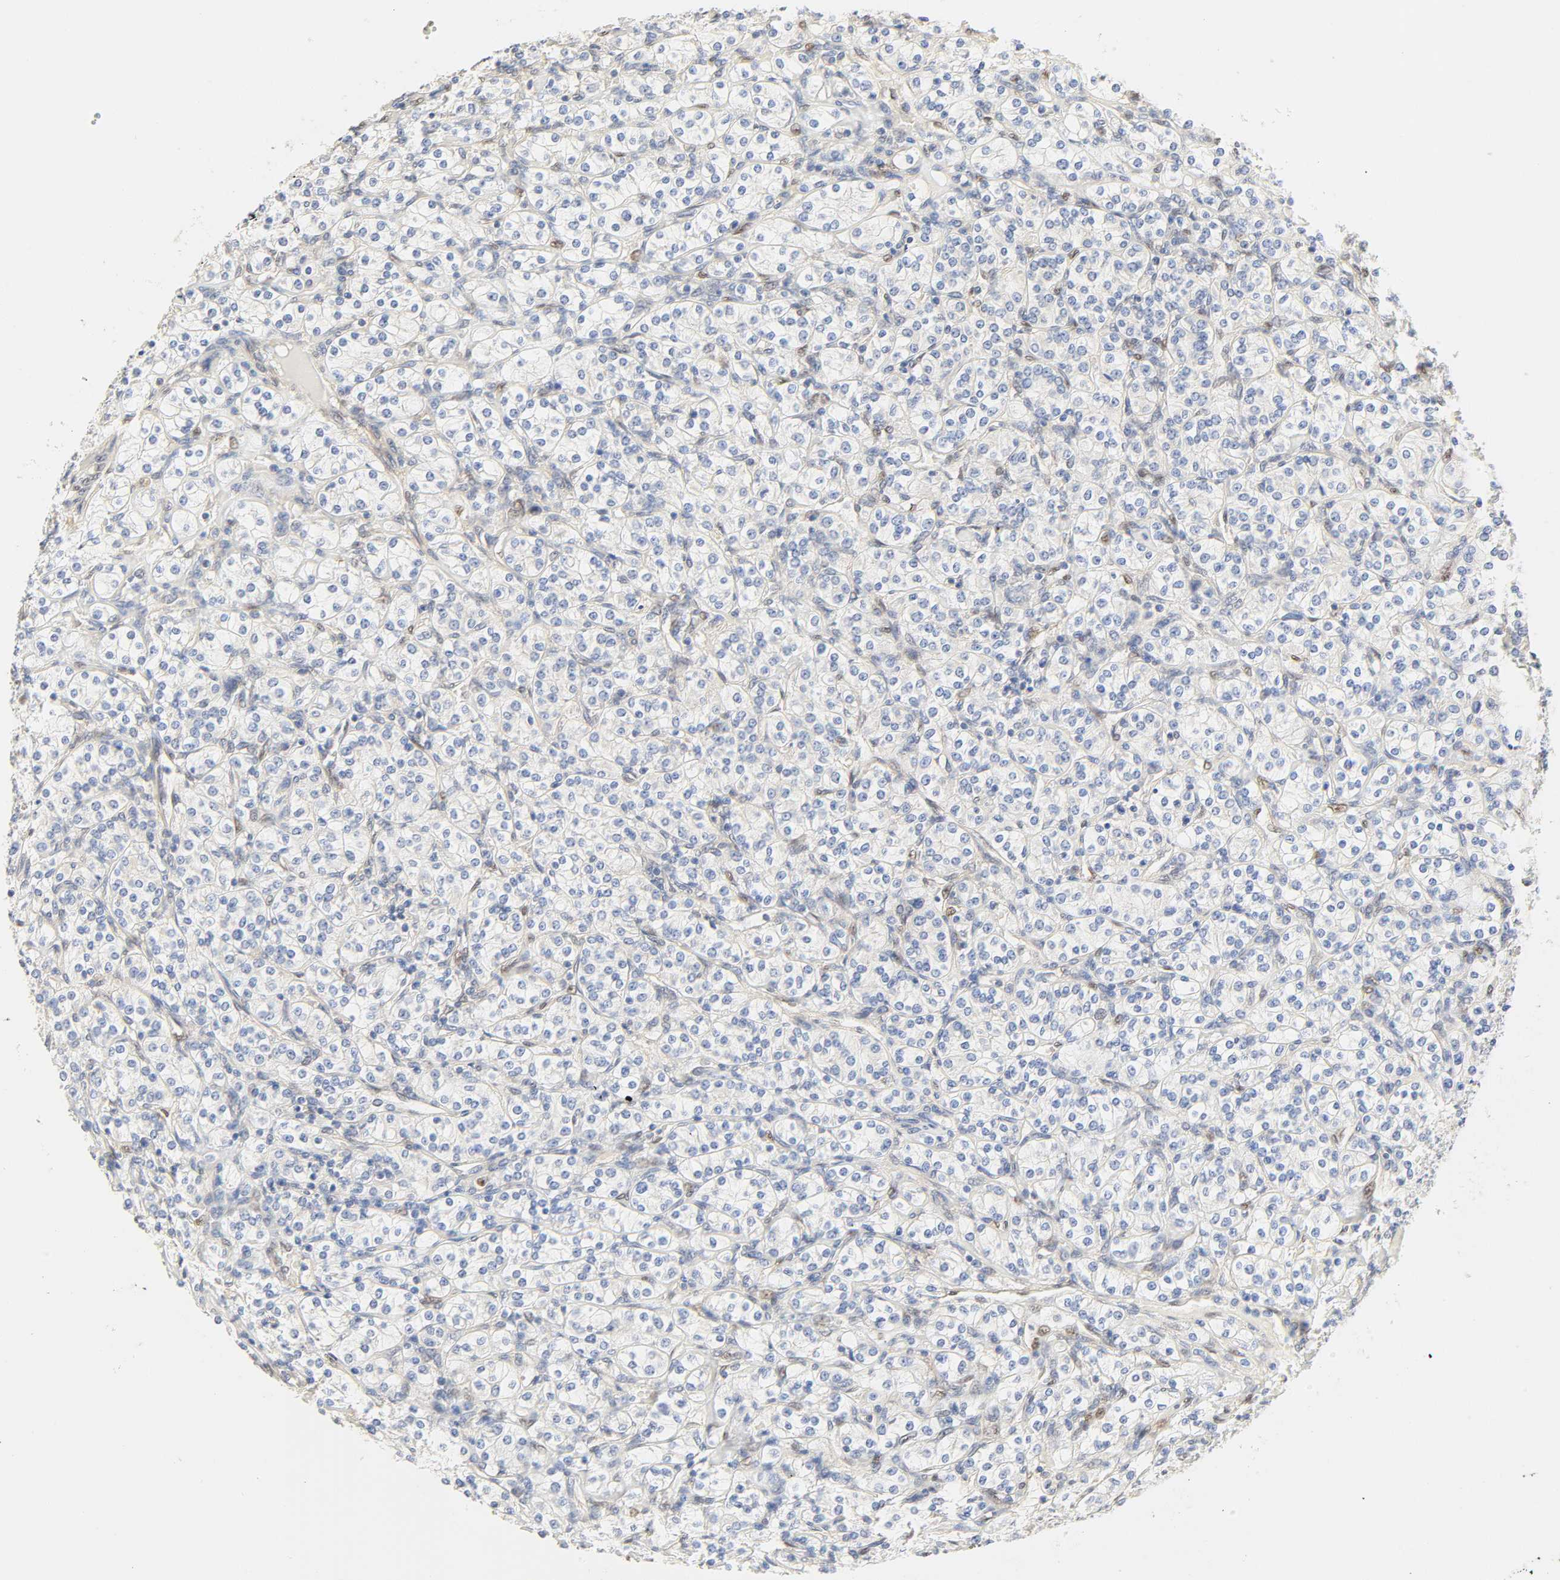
{"staining": {"intensity": "negative", "quantity": "none", "location": "none"}, "tissue": "renal cancer", "cell_type": "Tumor cells", "image_type": "cancer", "snomed": [{"axis": "morphology", "description": "Adenocarcinoma, NOS"}, {"axis": "topography", "description": "Kidney"}], "caption": "The image shows no significant staining in tumor cells of adenocarcinoma (renal).", "gene": "BORCS8-MEF2B", "patient": {"sex": "male", "age": 77}}